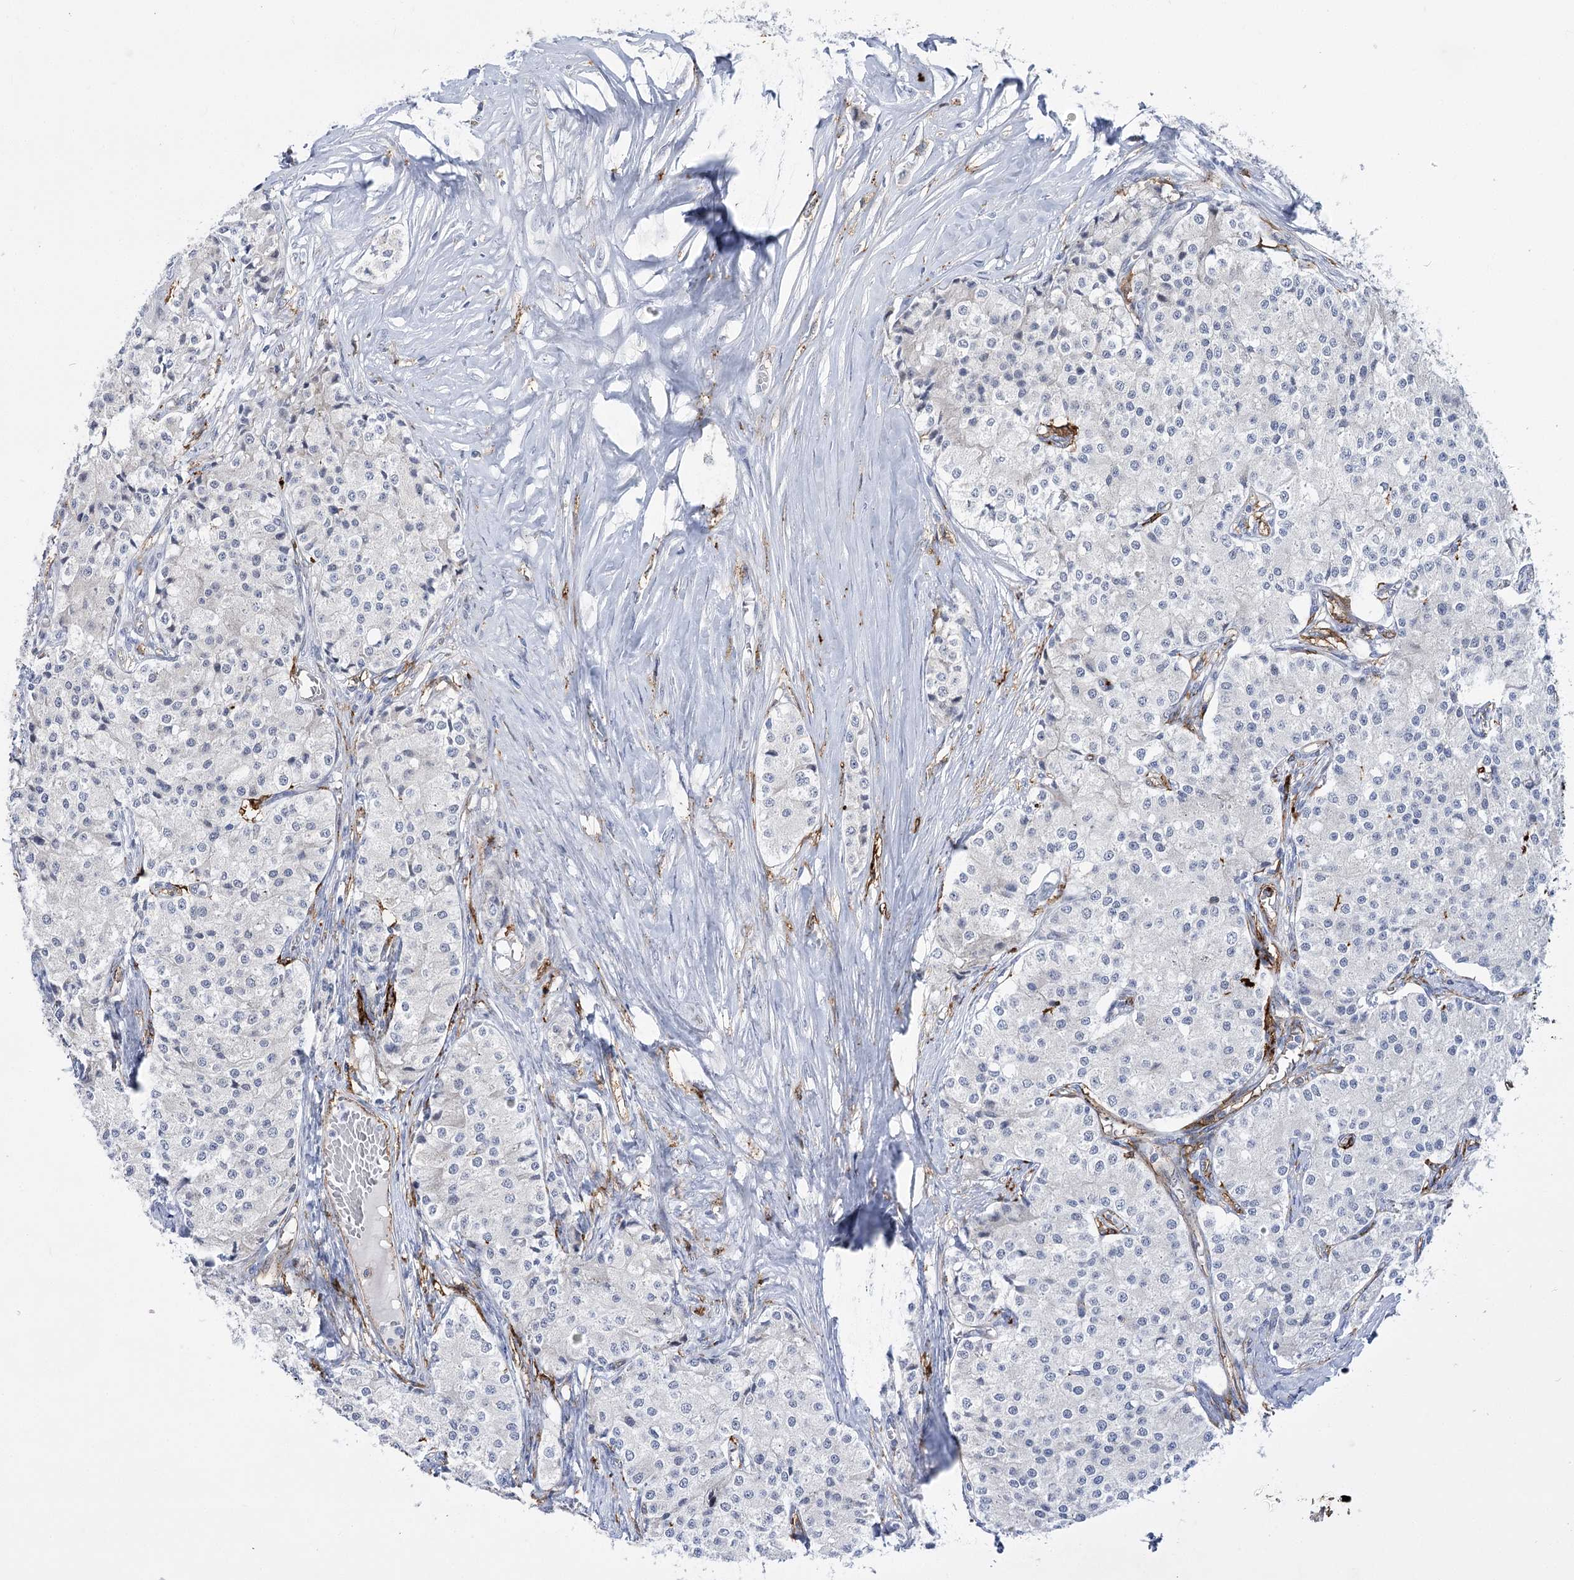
{"staining": {"intensity": "negative", "quantity": "none", "location": "none"}, "tissue": "carcinoid", "cell_type": "Tumor cells", "image_type": "cancer", "snomed": [{"axis": "morphology", "description": "Carcinoid, malignant, NOS"}, {"axis": "topography", "description": "Colon"}], "caption": "High magnification brightfield microscopy of malignant carcinoid stained with DAB (3,3'-diaminobenzidine) (brown) and counterstained with hematoxylin (blue): tumor cells show no significant expression. The staining is performed using DAB brown chromogen with nuclei counter-stained in using hematoxylin.", "gene": "PIWIL4", "patient": {"sex": "female", "age": 52}}